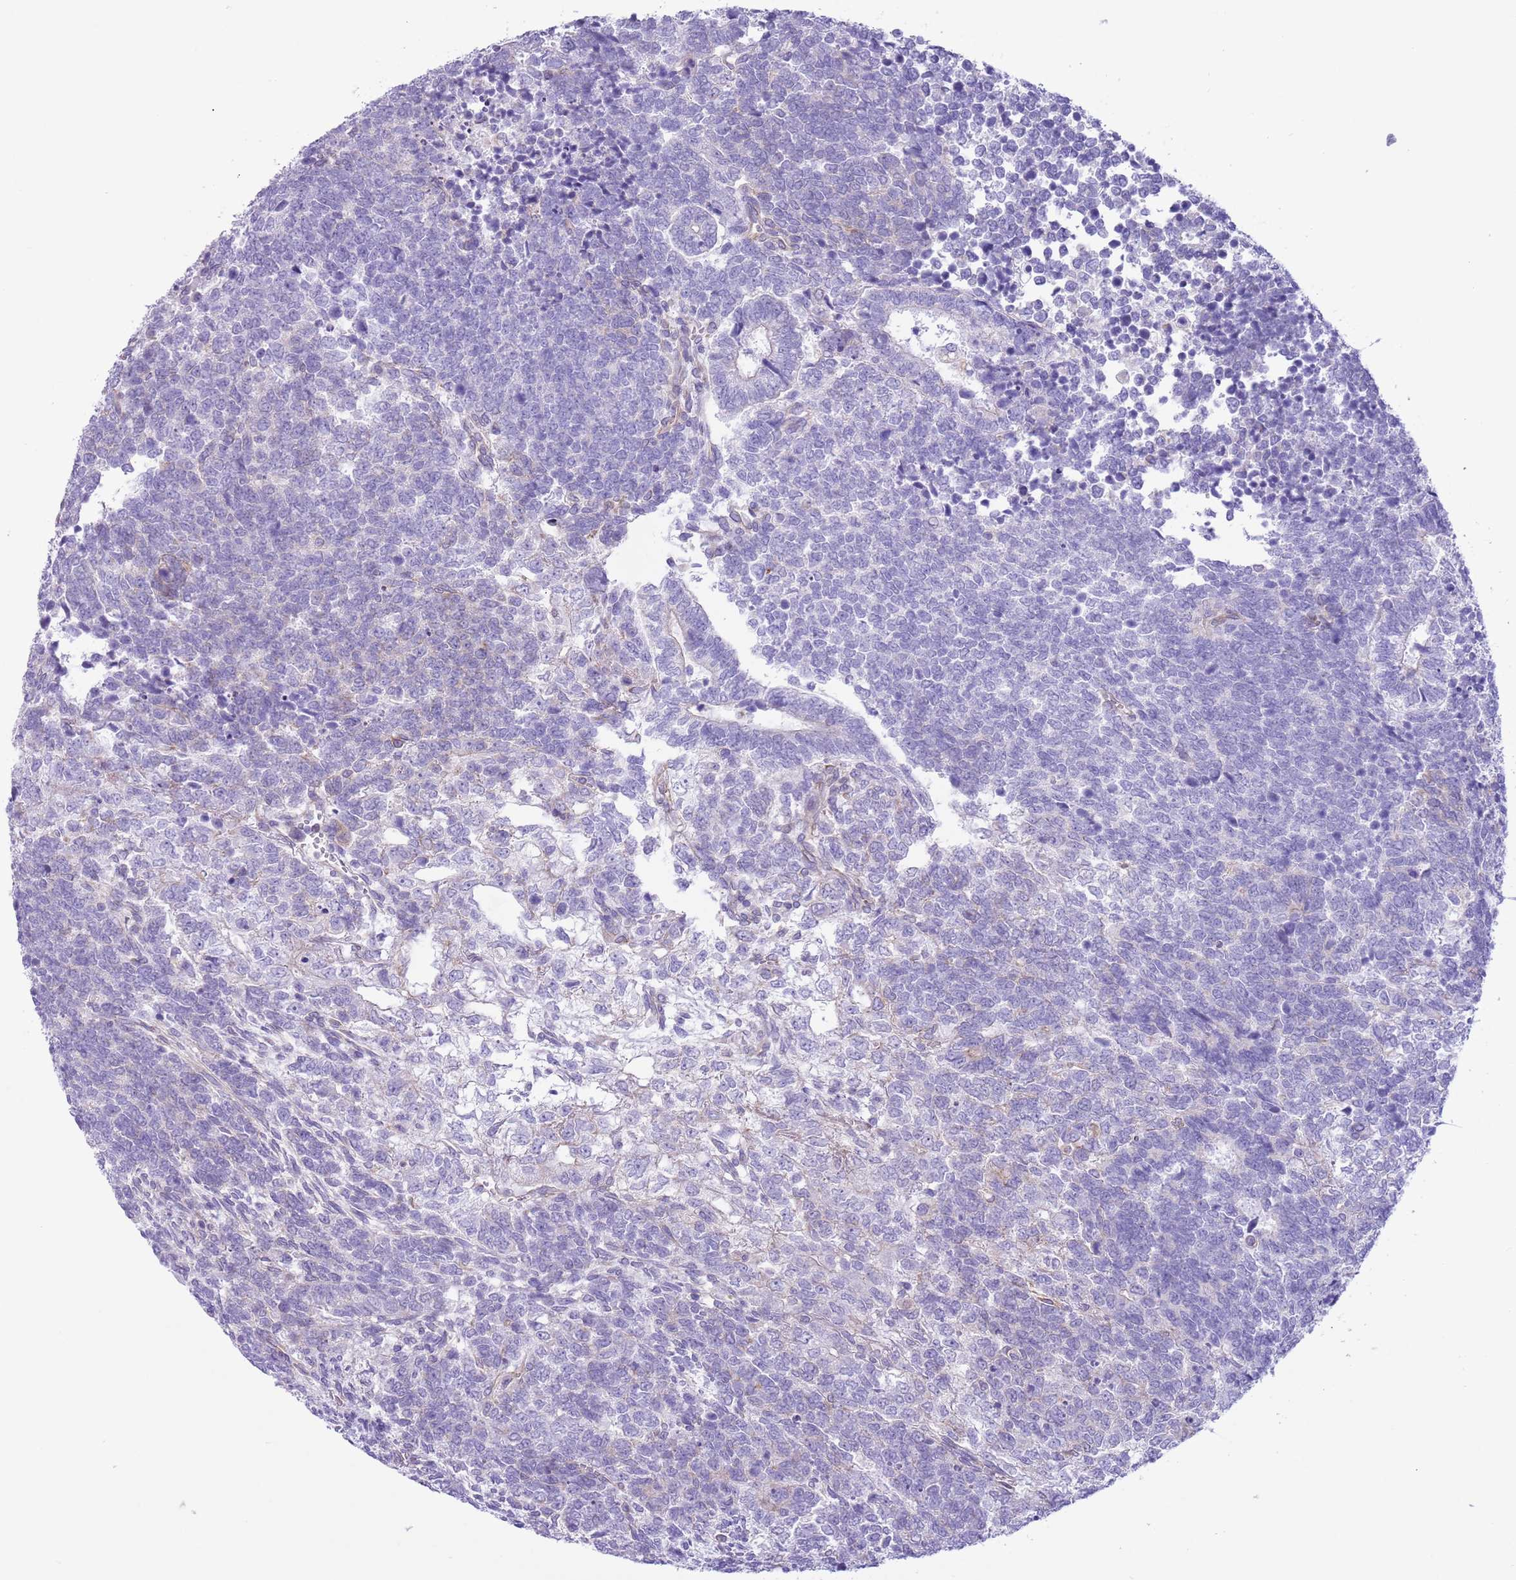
{"staining": {"intensity": "negative", "quantity": "none", "location": "none"}, "tissue": "testis cancer", "cell_type": "Tumor cells", "image_type": "cancer", "snomed": [{"axis": "morphology", "description": "Carcinoma, Embryonal, NOS"}, {"axis": "topography", "description": "Testis"}], "caption": "The image displays no significant expression in tumor cells of testis embryonal carcinoma.", "gene": "RBP3", "patient": {"sex": "male", "age": 23}}